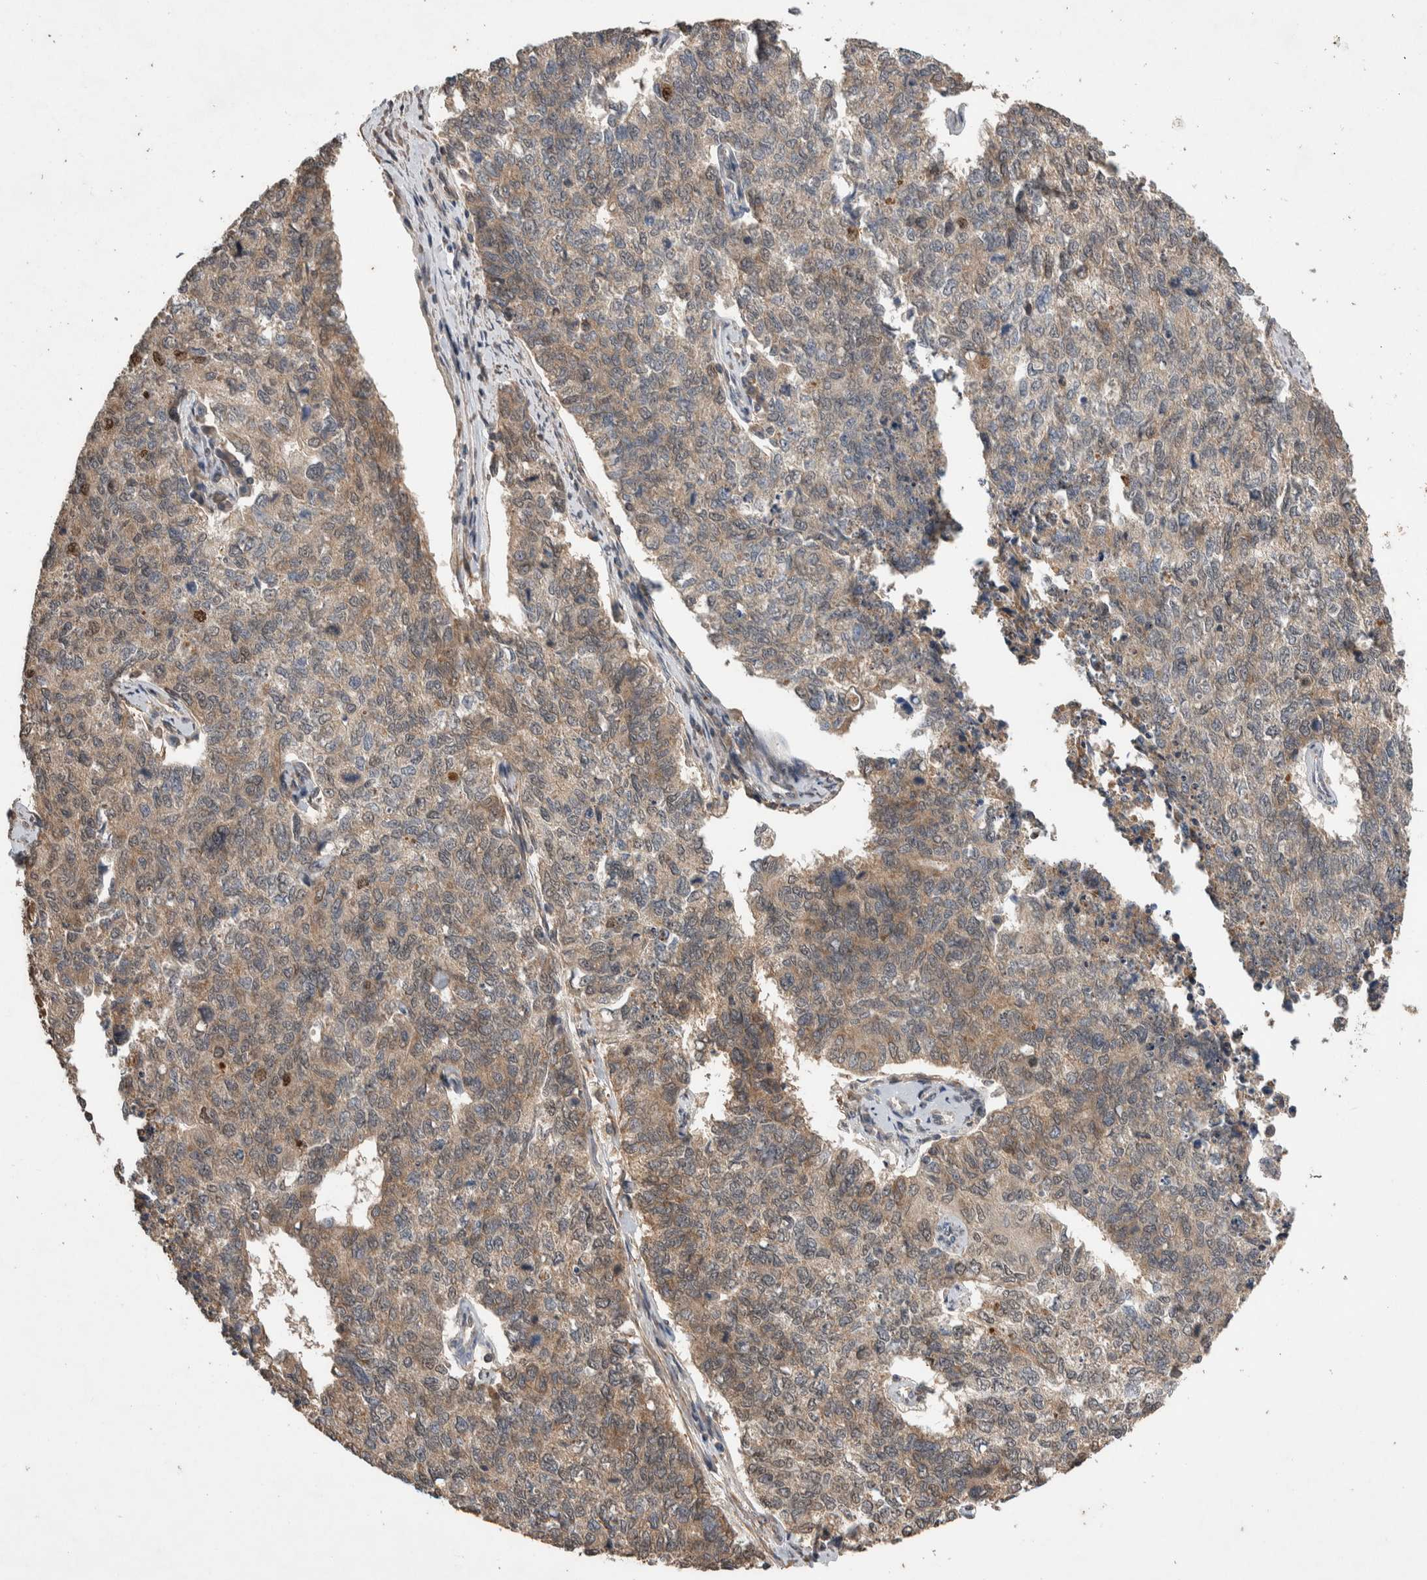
{"staining": {"intensity": "moderate", "quantity": ">75%", "location": "cytoplasmic/membranous"}, "tissue": "cervical cancer", "cell_type": "Tumor cells", "image_type": "cancer", "snomed": [{"axis": "morphology", "description": "Squamous cell carcinoma, NOS"}, {"axis": "topography", "description": "Cervix"}], "caption": "Immunohistochemical staining of human cervical cancer reveals medium levels of moderate cytoplasmic/membranous expression in about >75% of tumor cells.", "gene": "DVL2", "patient": {"sex": "female", "age": 63}}